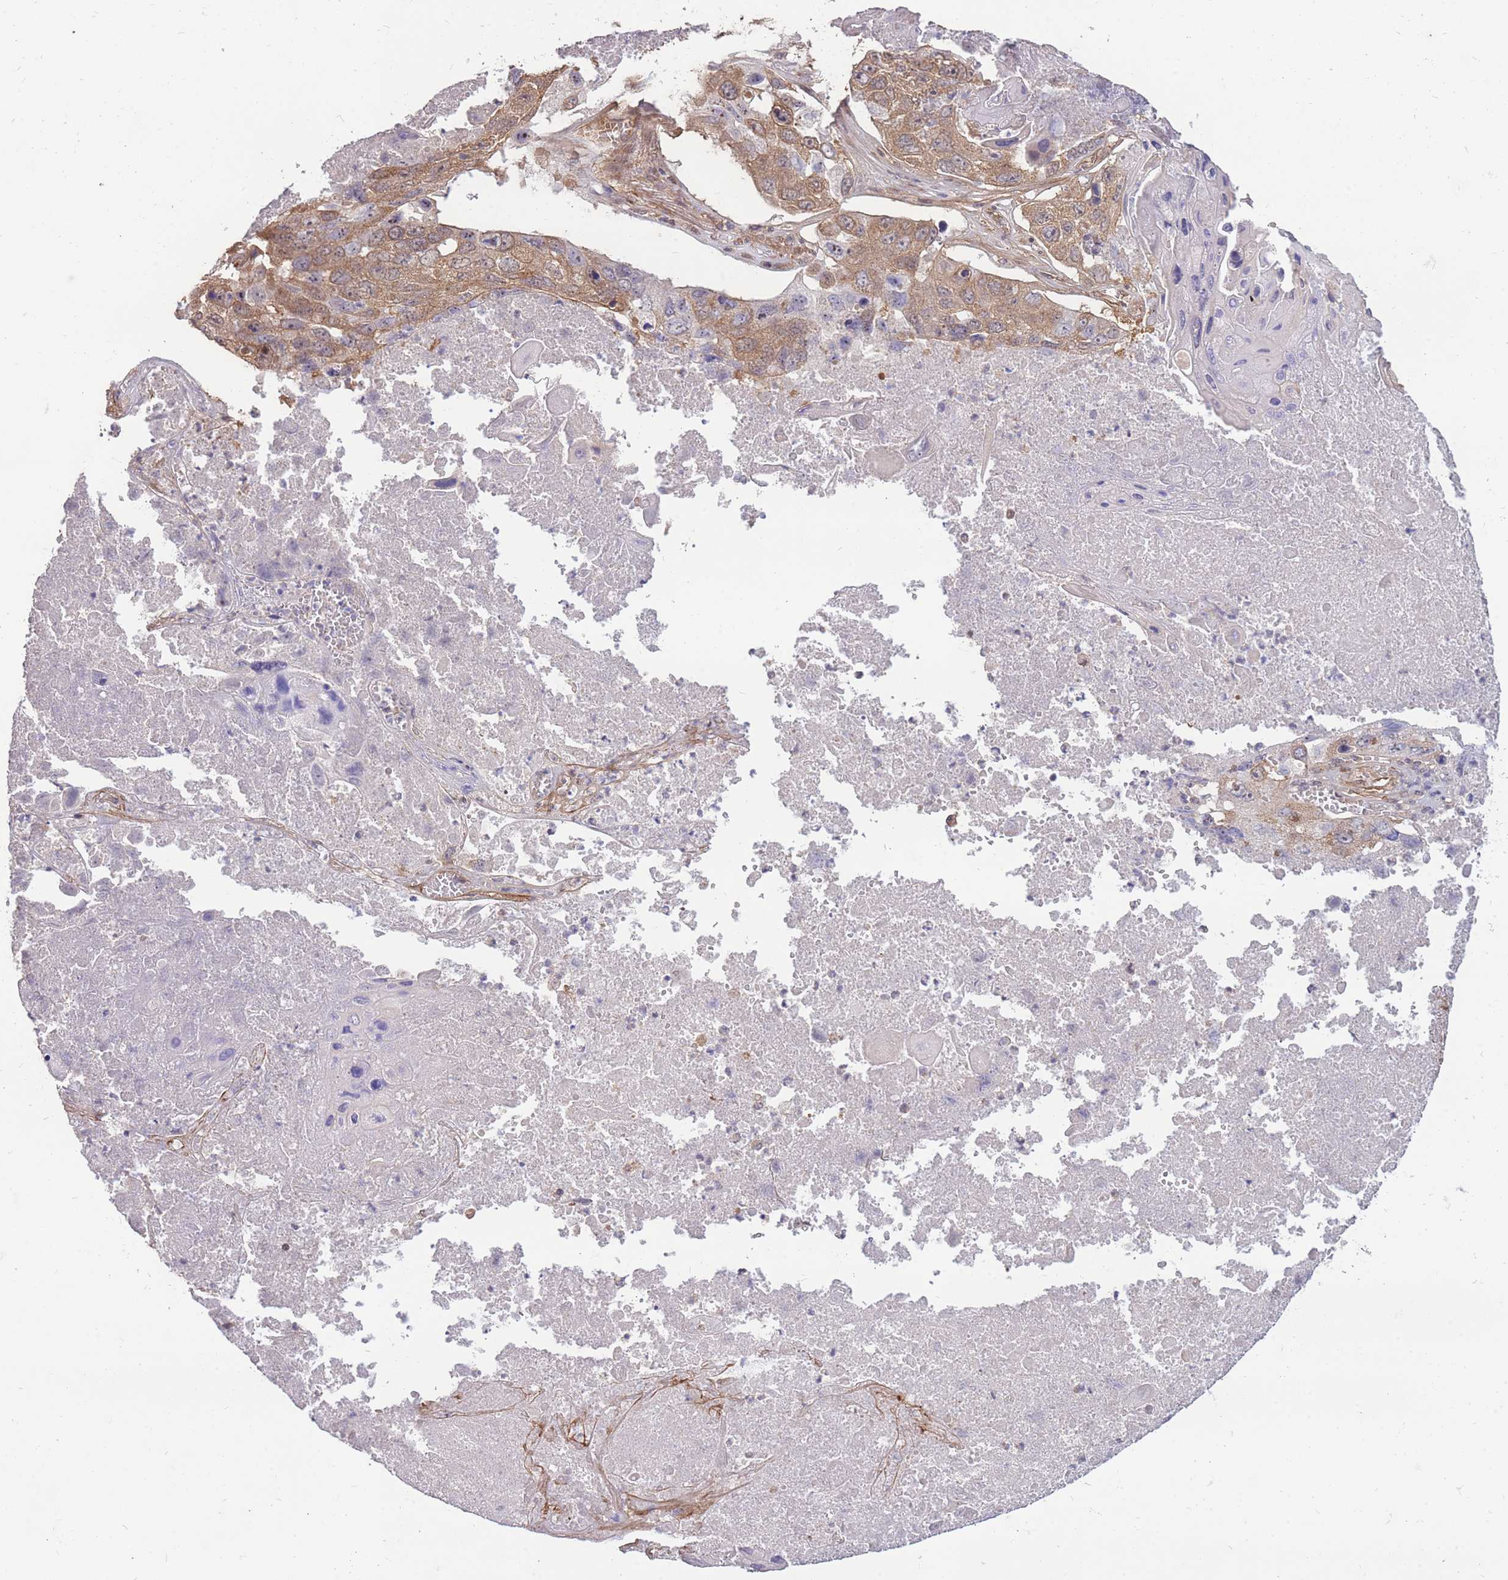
{"staining": {"intensity": "moderate", "quantity": ">75%", "location": "cytoplasmic/membranous"}, "tissue": "lung cancer", "cell_type": "Tumor cells", "image_type": "cancer", "snomed": [{"axis": "morphology", "description": "Squamous cell carcinoma, NOS"}, {"axis": "topography", "description": "Lung"}], "caption": "Lung cancer (squamous cell carcinoma) stained with IHC reveals moderate cytoplasmic/membranous expression in approximately >75% of tumor cells.", "gene": "DYNC1LI2", "patient": {"sex": "male", "age": 61}}